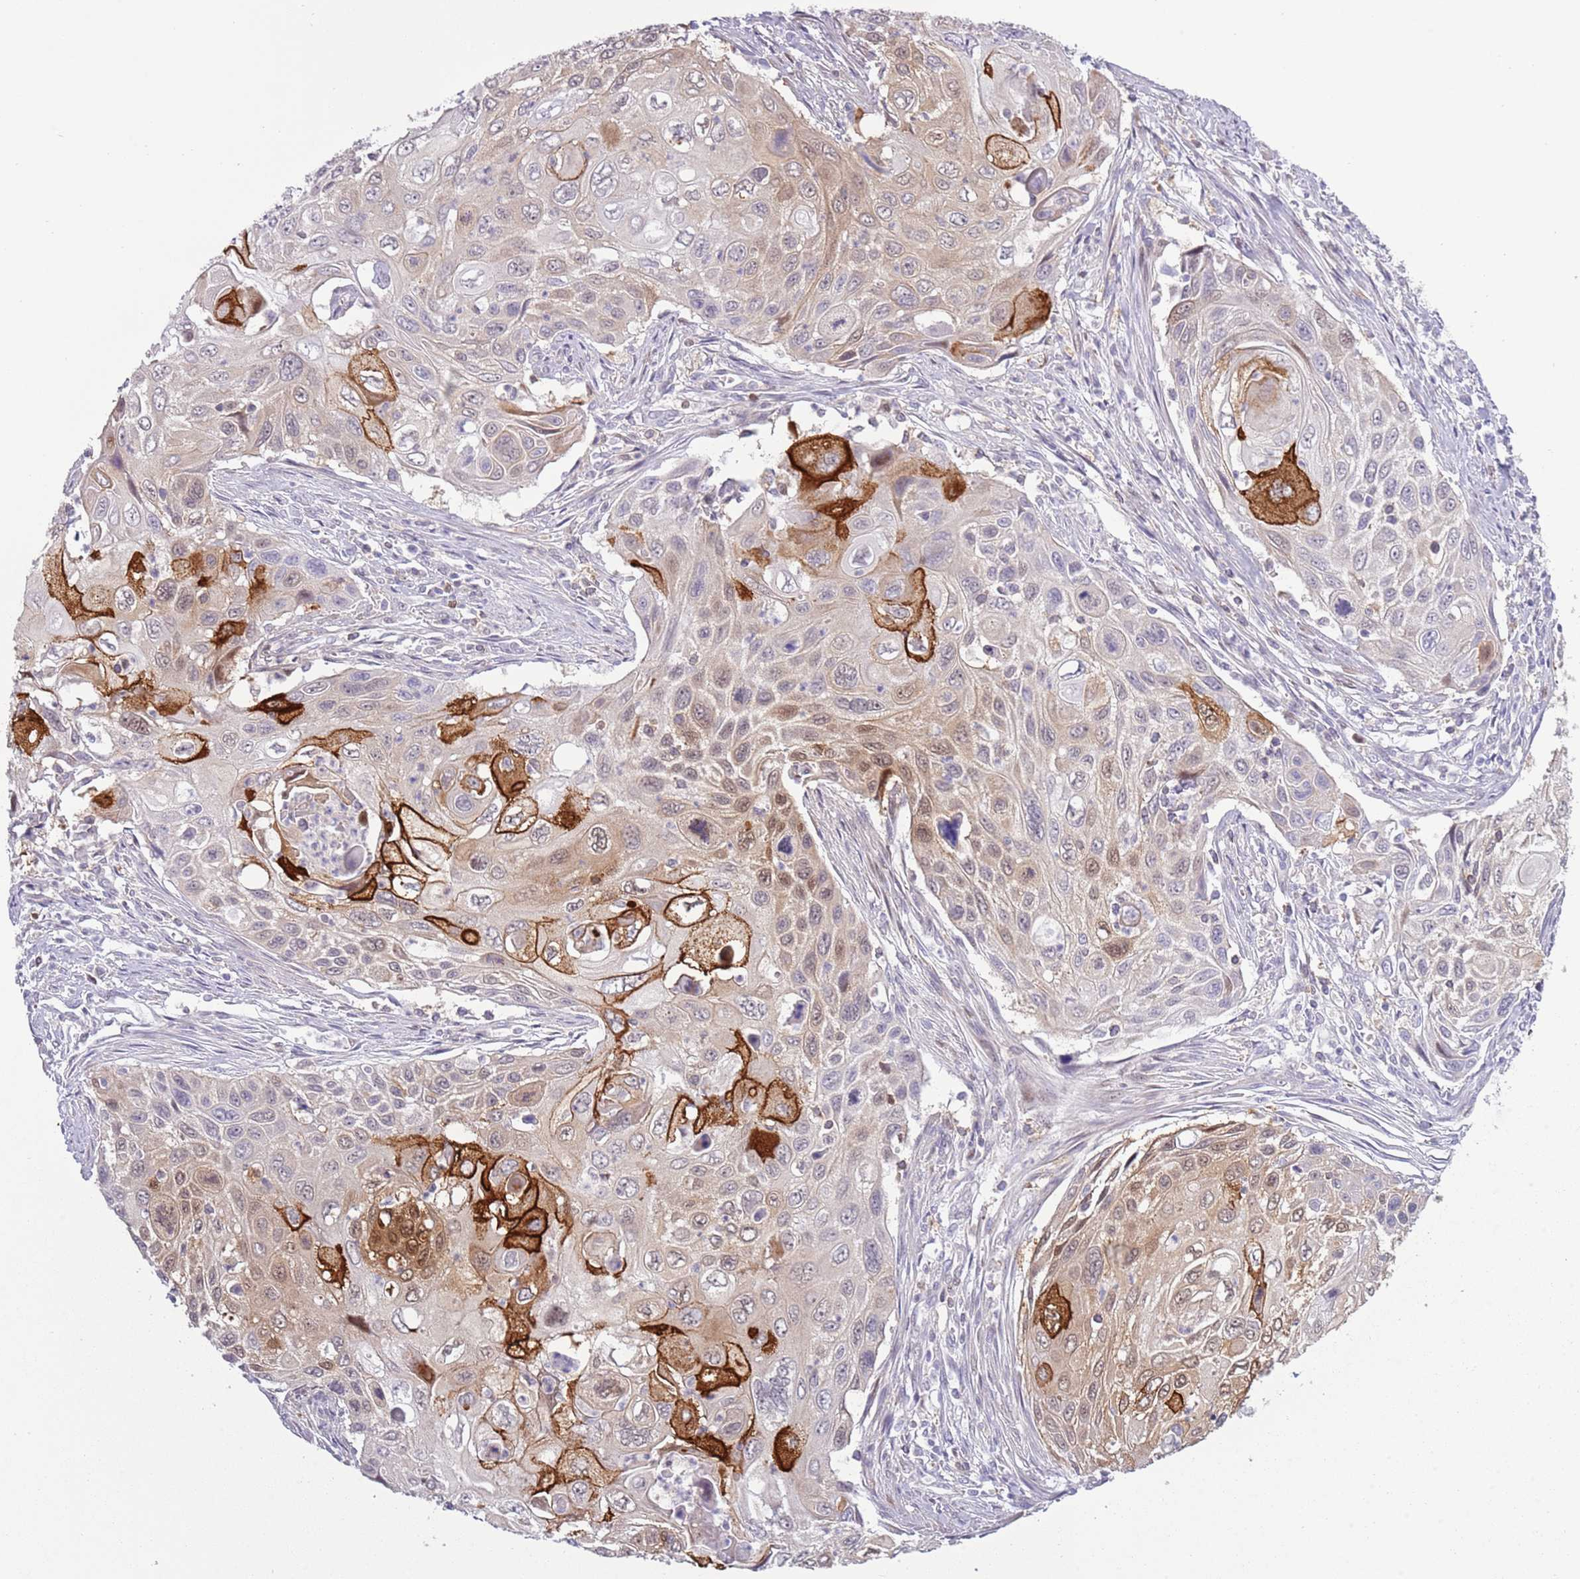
{"staining": {"intensity": "moderate", "quantity": "25%-75%", "location": "cytoplasmic/membranous,nuclear"}, "tissue": "cervical cancer", "cell_type": "Tumor cells", "image_type": "cancer", "snomed": [{"axis": "morphology", "description": "Squamous cell carcinoma, NOS"}, {"axis": "topography", "description": "Cervix"}], "caption": "This is a histology image of immunohistochemistry (IHC) staining of cervical cancer (squamous cell carcinoma), which shows moderate positivity in the cytoplasmic/membranous and nuclear of tumor cells.", "gene": "NBPF6", "patient": {"sex": "female", "age": 70}}